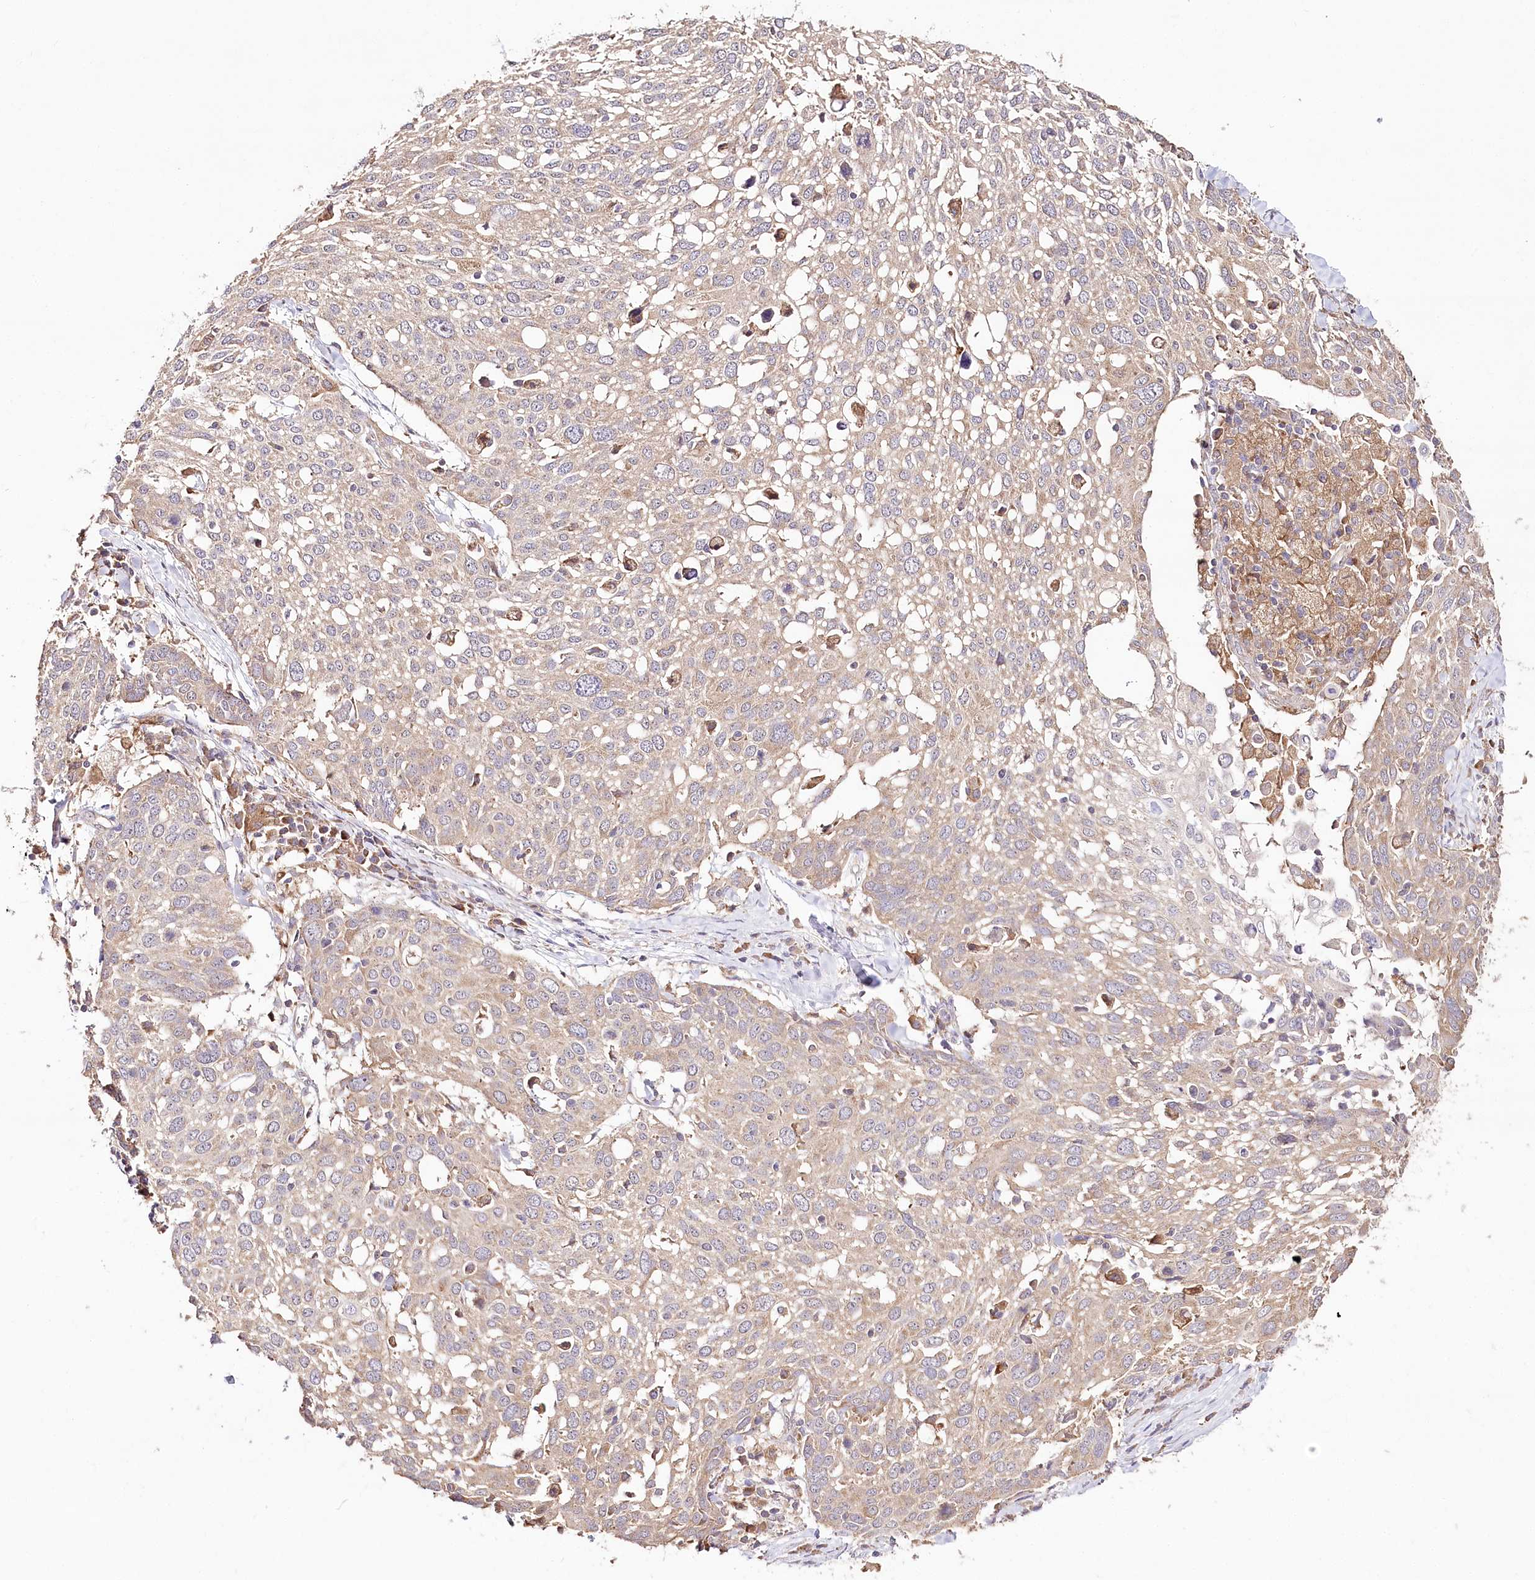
{"staining": {"intensity": "weak", "quantity": ">75%", "location": "cytoplasmic/membranous"}, "tissue": "lung cancer", "cell_type": "Tumor cells", "image_type": "cancer", "snomed": [{"axis": "morphology", "description": "Squamous cell carcinoma, NOS"}, {"axis": "topography", "description": "Lung"}], "caption": "Immunohistochemical staining of human squamous cell carcinoma (lung) reveals low levels of weak cytoplasmic/membranous protein positivity in about >75% of tumor cells. (DAB (3,3'-diaminobenzidine) IHC with brightfield microscopy, high magnification).", "gene": "DMXL1", "patient": {"sex": "male", "age": 65}}